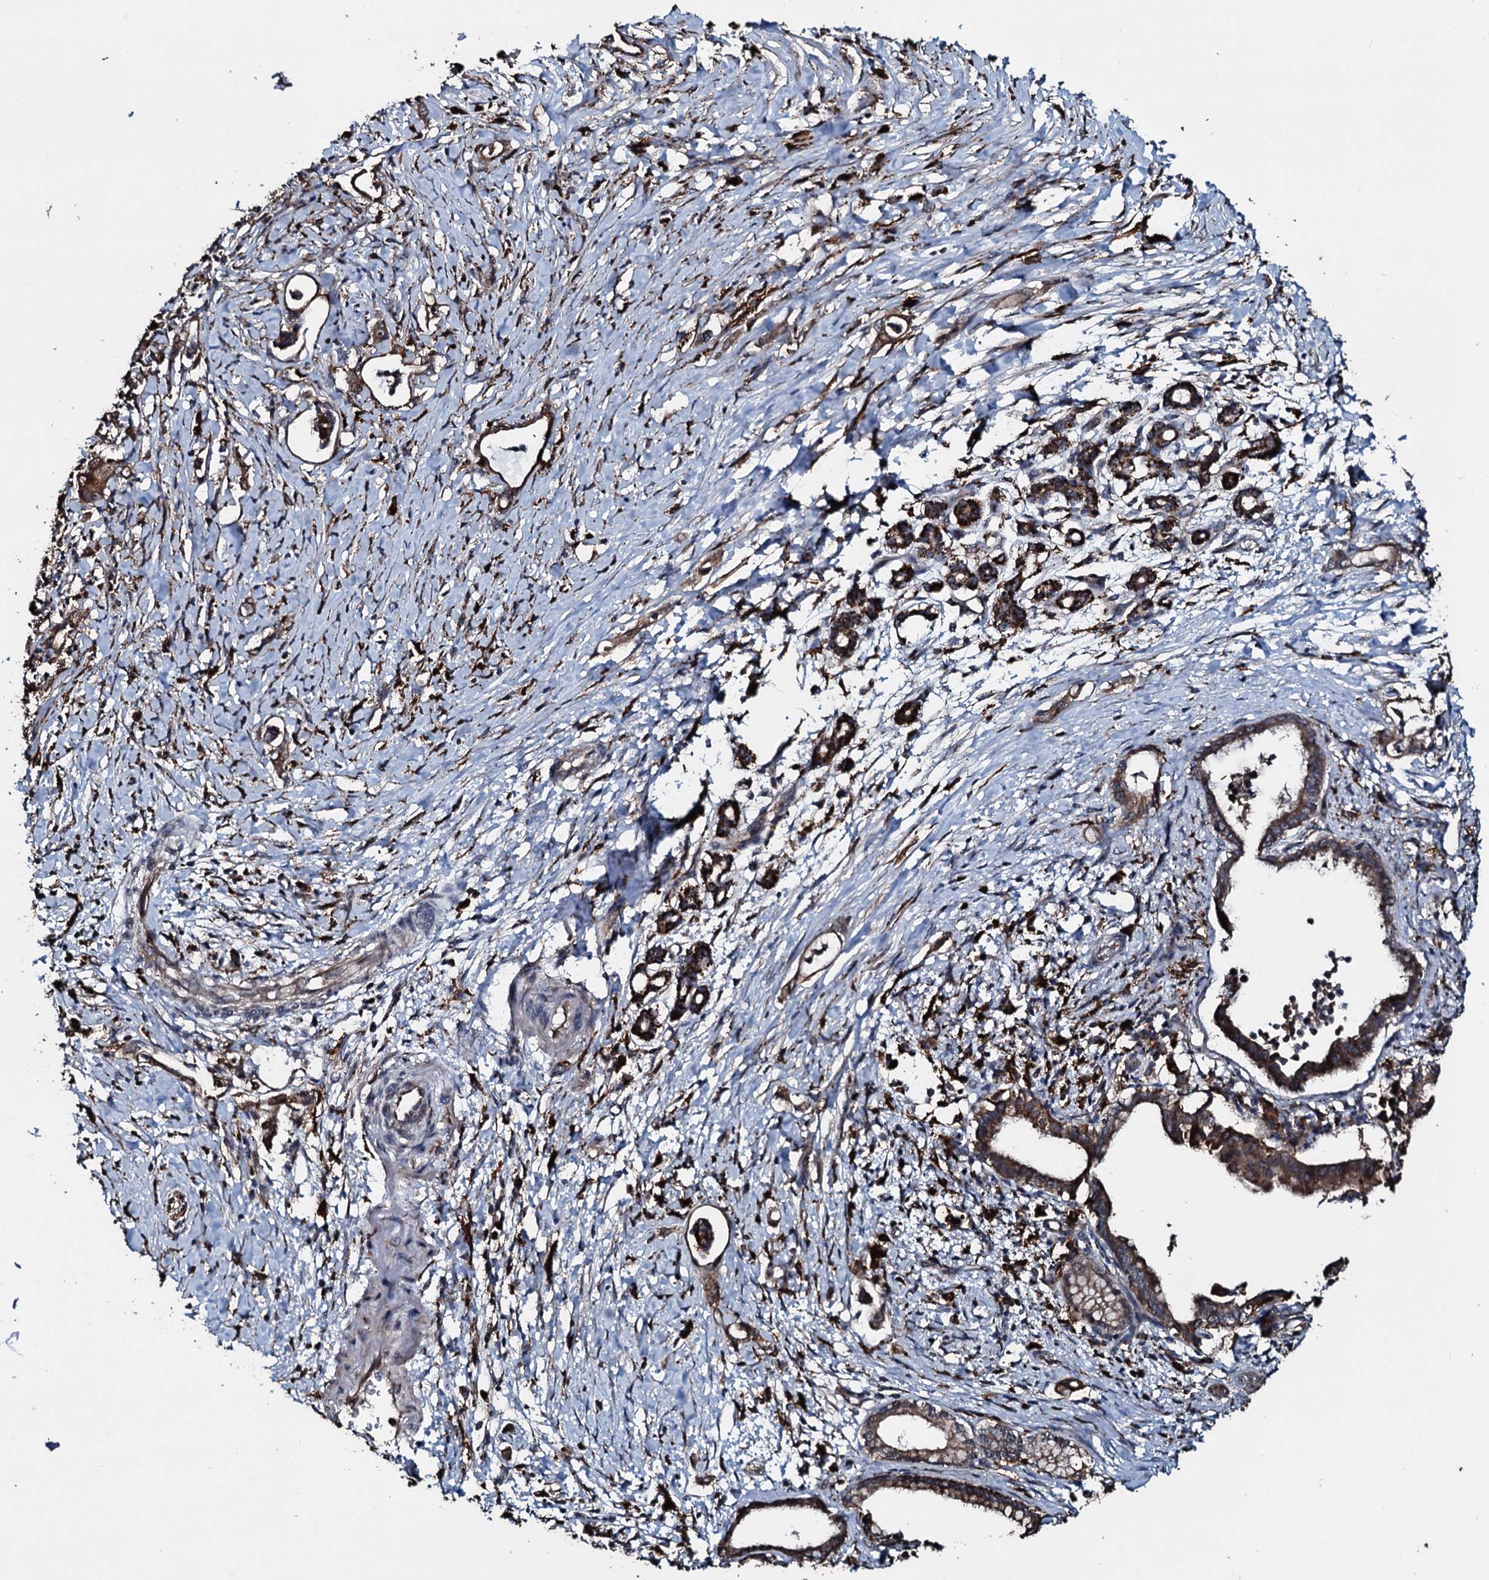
{"staining": {"intensity": "moderate", "quantity": ">75%", "location": "cytoplasmic/membranous"}, "tissue": "pancreatic cancer", "cell_type": "Tumor cells", "image_type": "cancer", "snomed": [{"axis": "morphology", "description": "Adenocarcinoma, NOS"}, {"axis": "topography", "description": "Pancreas"}], "caption": "Brown immunohistochemical staining in pancreatic cancer (adenocarcinoma) shows moderate cytoplasmic/membranous staining in about >75% of tumor cells.", "gene": "TPGS2", "patient": {"sex": "female", "age": 55}}